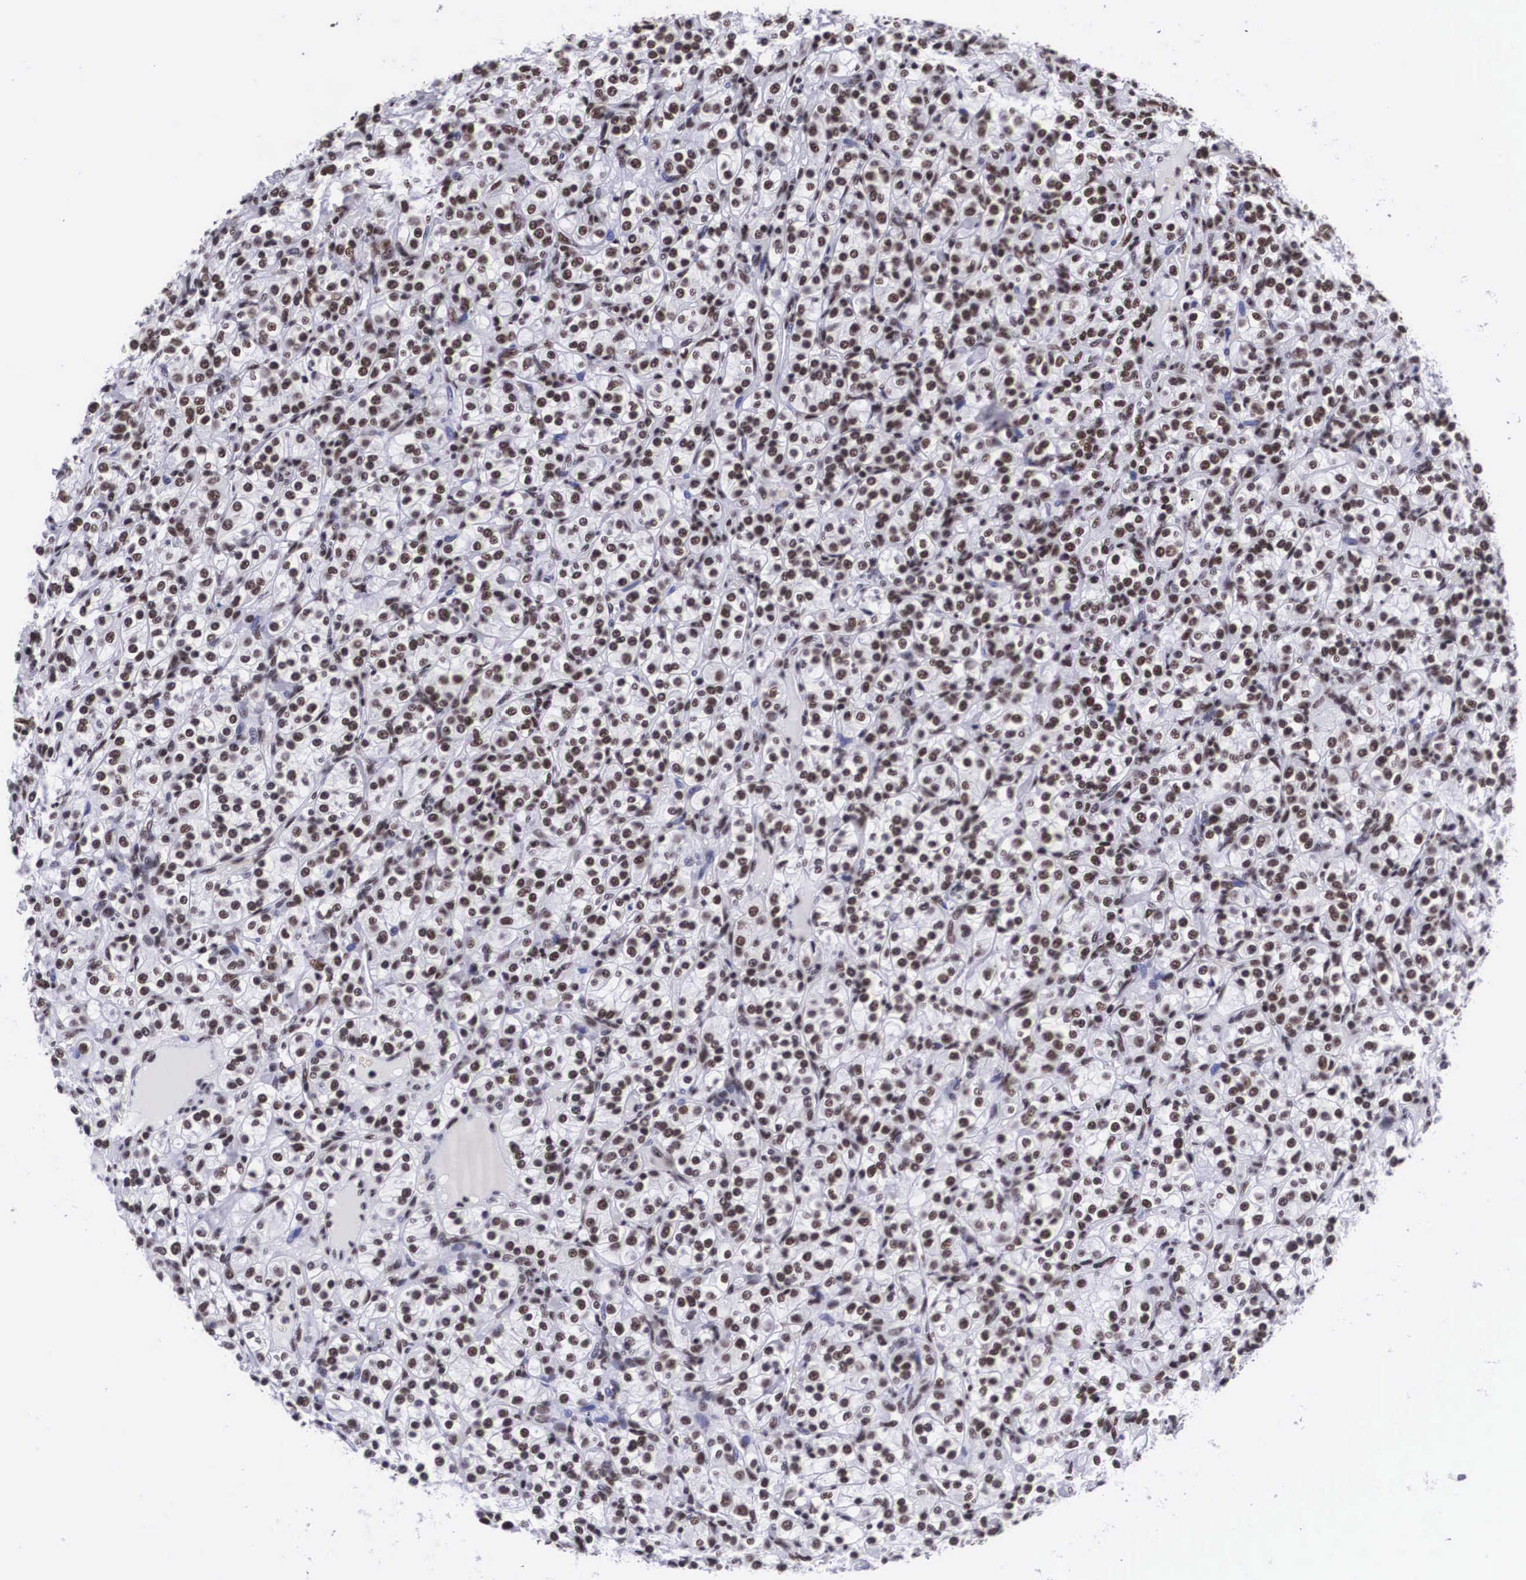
{"staining": {"intensity": "moderate", "quantity": ">75%", "location": "nuclear"}, "tissue": "renal cancer", "cell_type": "Tumor cells", "image_type": "cancer", "snomed": [{"axis": "morphology", "description": "Adenocarcinoma, NOS"}, {"axis": "topography", "description": "Kidney"}], "caption": "Renal adenocarcinoma stained with a brown dye shows moderate nuclear positive expression in about >75% of tumor cells.", "gene": "SF3A1", "patient": {"sex": "male", "age": 77}}